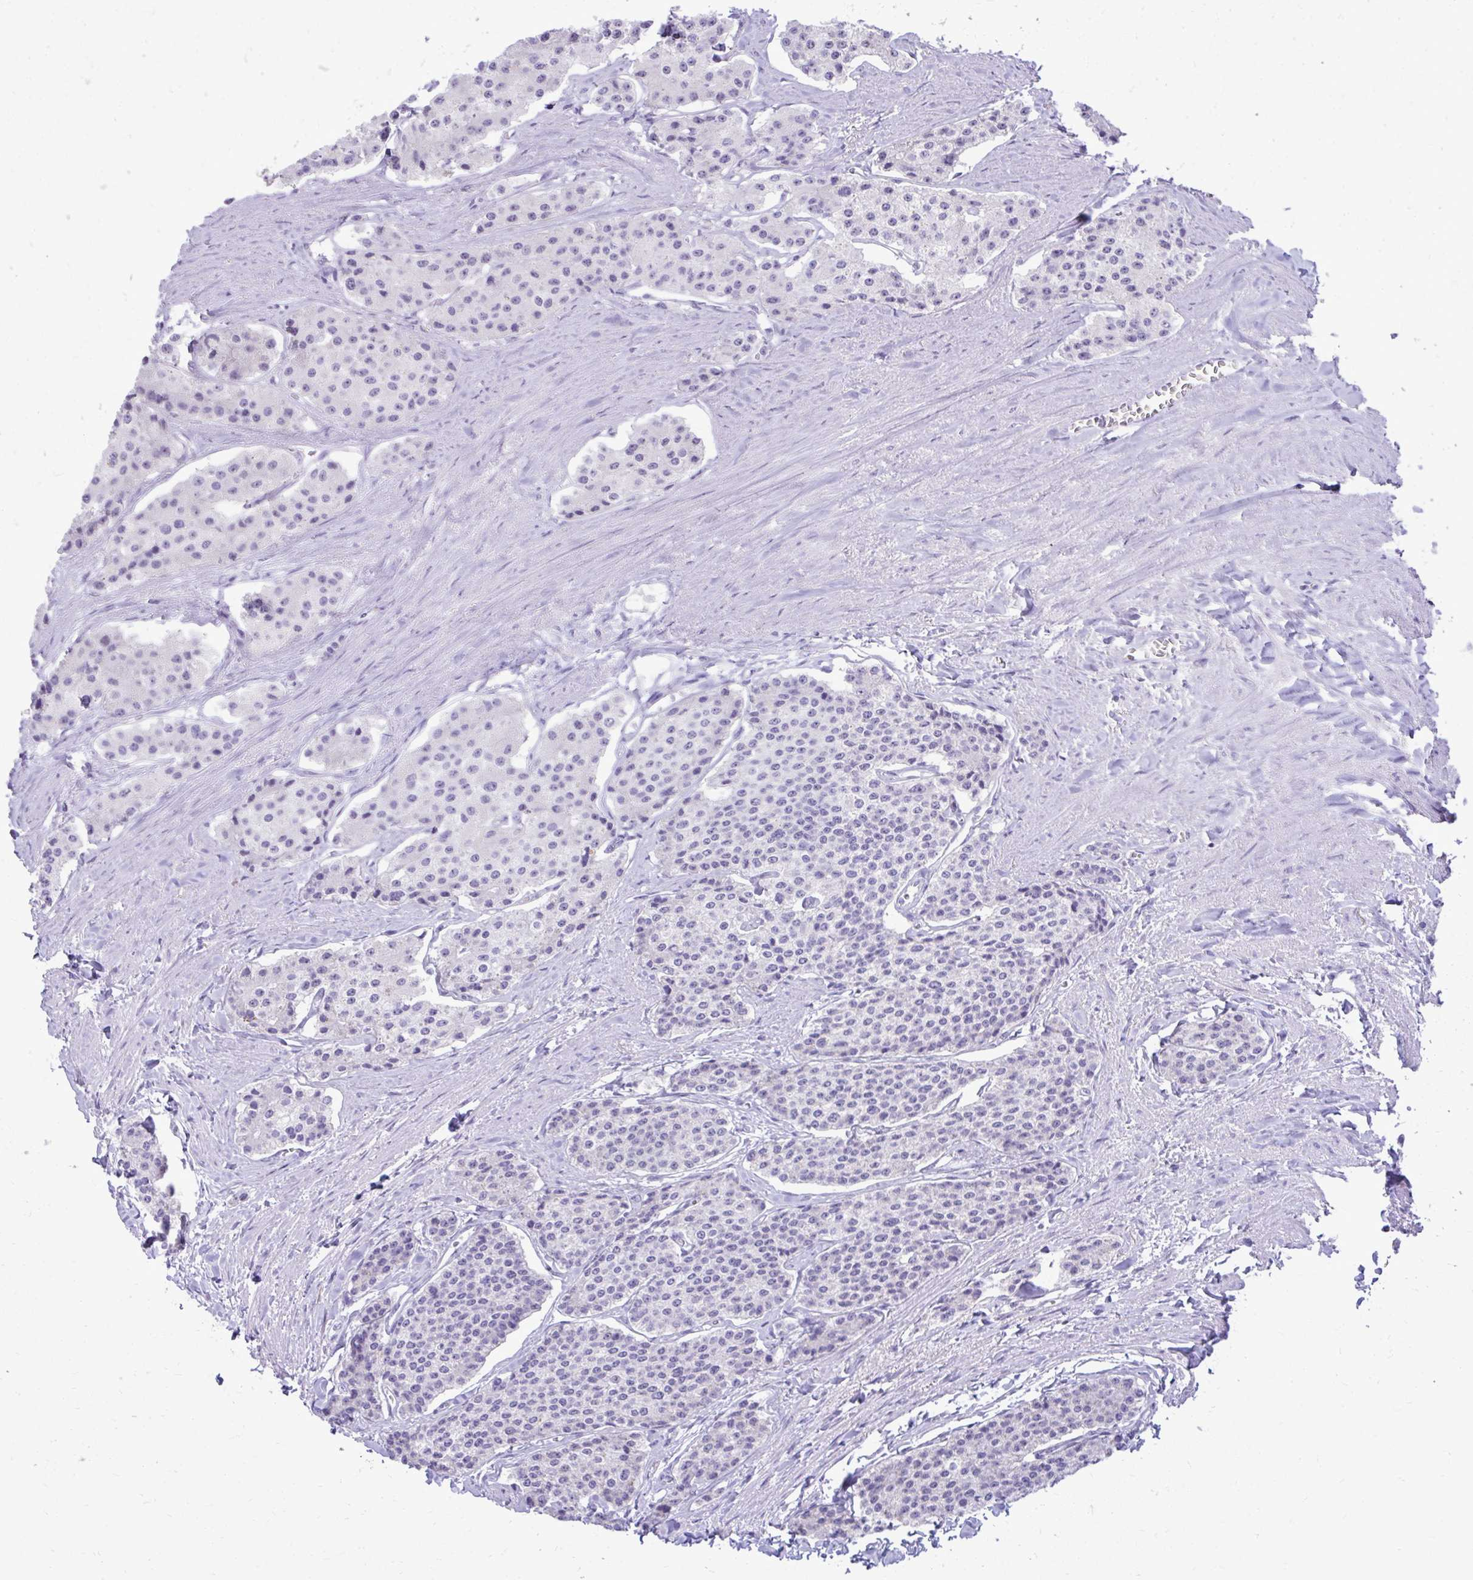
{"staining": {"intensity": "negative", "quantity": "none", "location": "none"}, "tissue": "carcinoid", "cell_type": "Tumor cells", "image_type": "cancer", "snomed": [{"axis": "morphology", "description": "Carcinoid, malignant, NOS"}, {"axis": "topography", "description": "Small intestine"}], "caption": "Carcinoid was stained to show a protein in brown. There is no significant positivity in tumor cells. The staining was performed using DAB to visualize the protein expression in brown, while the nuclei were stained in blue with hematoxylin (Magnification: 20x).", "gene": "RALYL", "patient": {"sex": "female", "age": 65}}